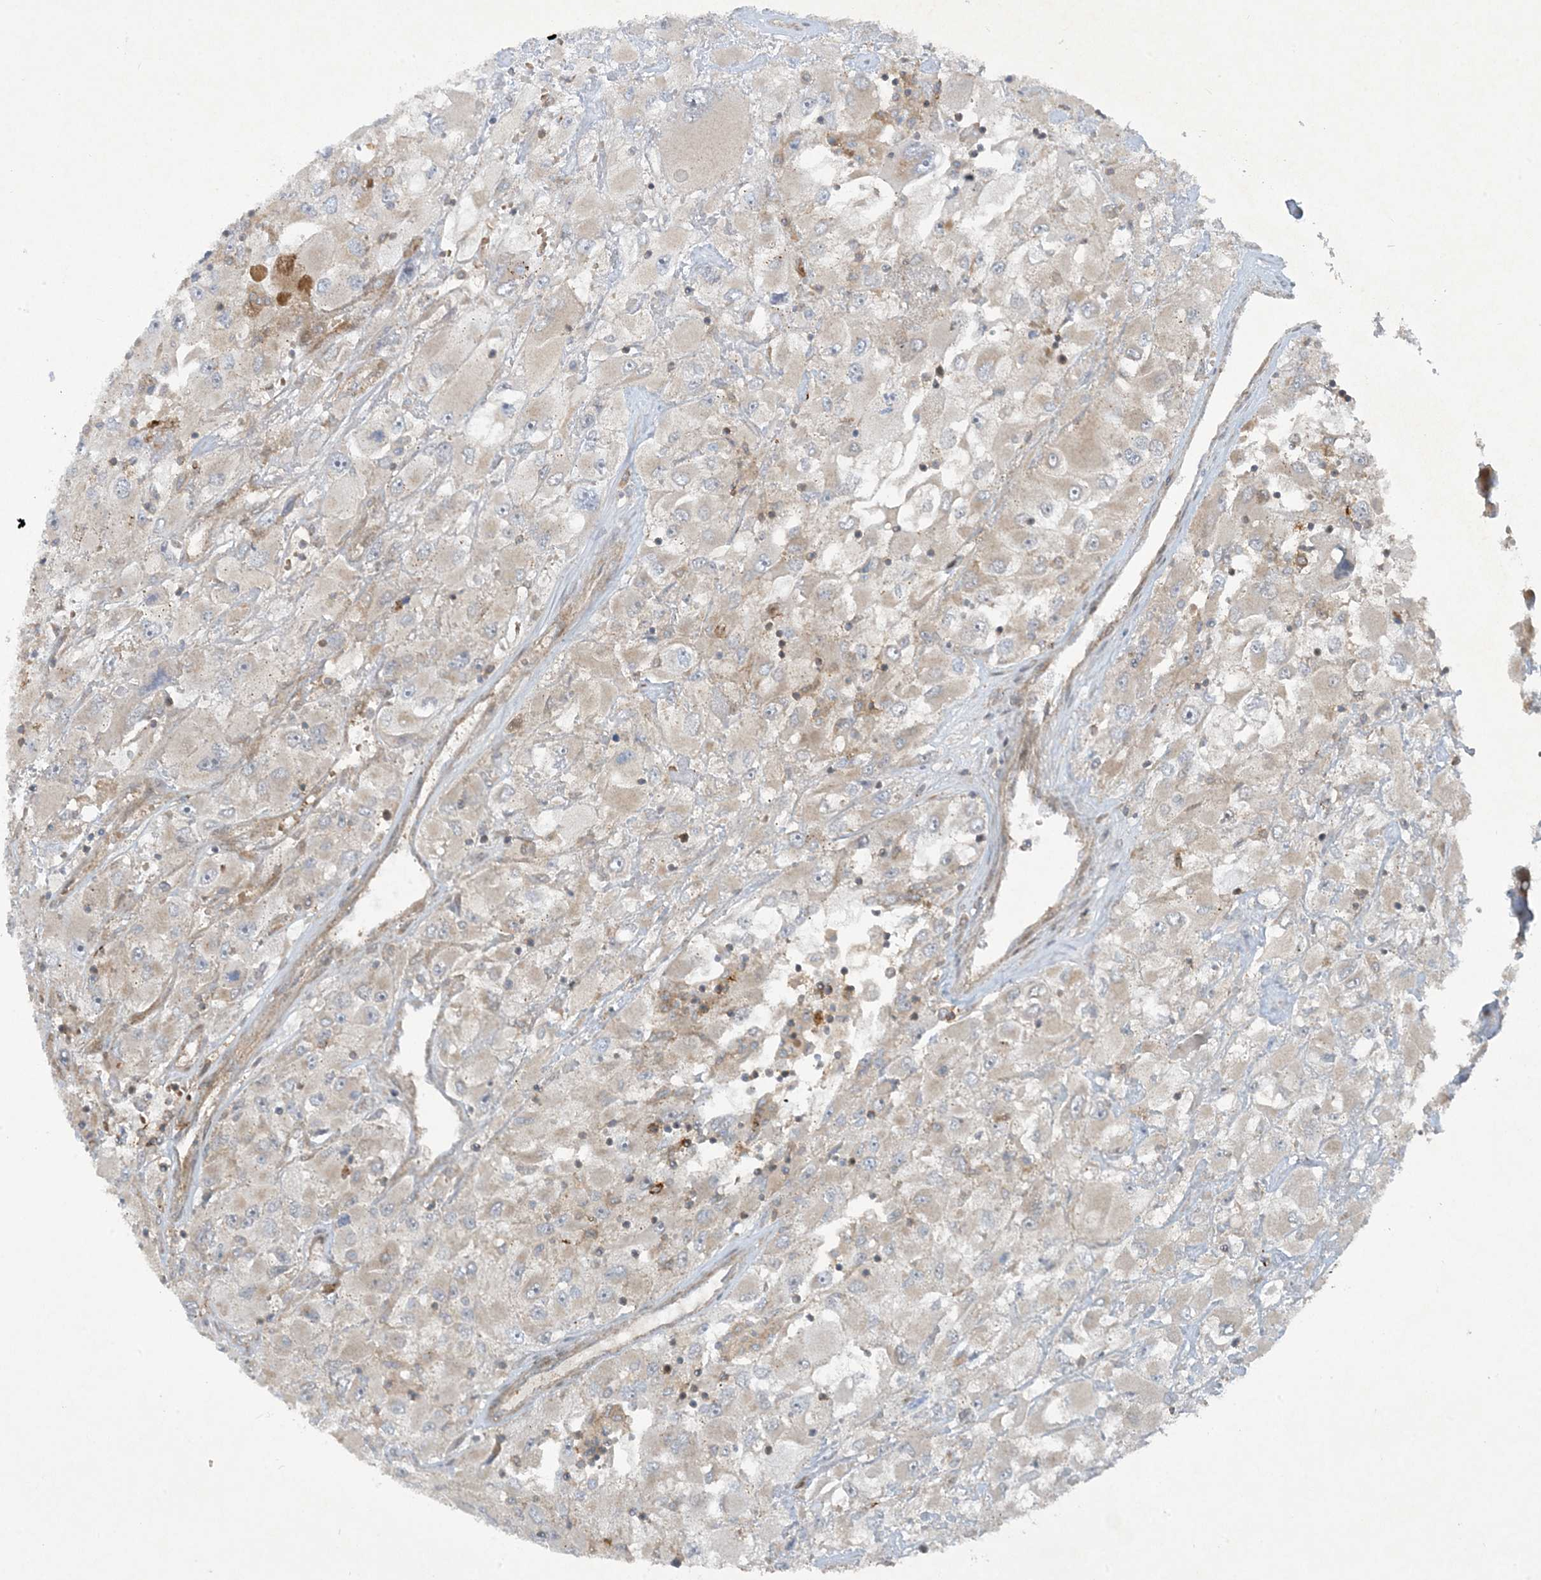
{"staining": {"intensity": "negative", "quantity": "none", "location": "none"}, "tissue": "renal cancer", "cell_type": "Tumor cells", "image_type": "cancer", "snomed": [{"axis": "morphology", "description": "Adenocarcinoma, NOS"}, {"axis": "topography", "description": "Kidney"}], "caption": "DAB (3,3'-diaminobenzidine) immunohistochemical staining of renal cancer exhibits no significant staining in tumor cells.", "gene": "STAM2", "patient": {"sex": "female", "age": 52}}